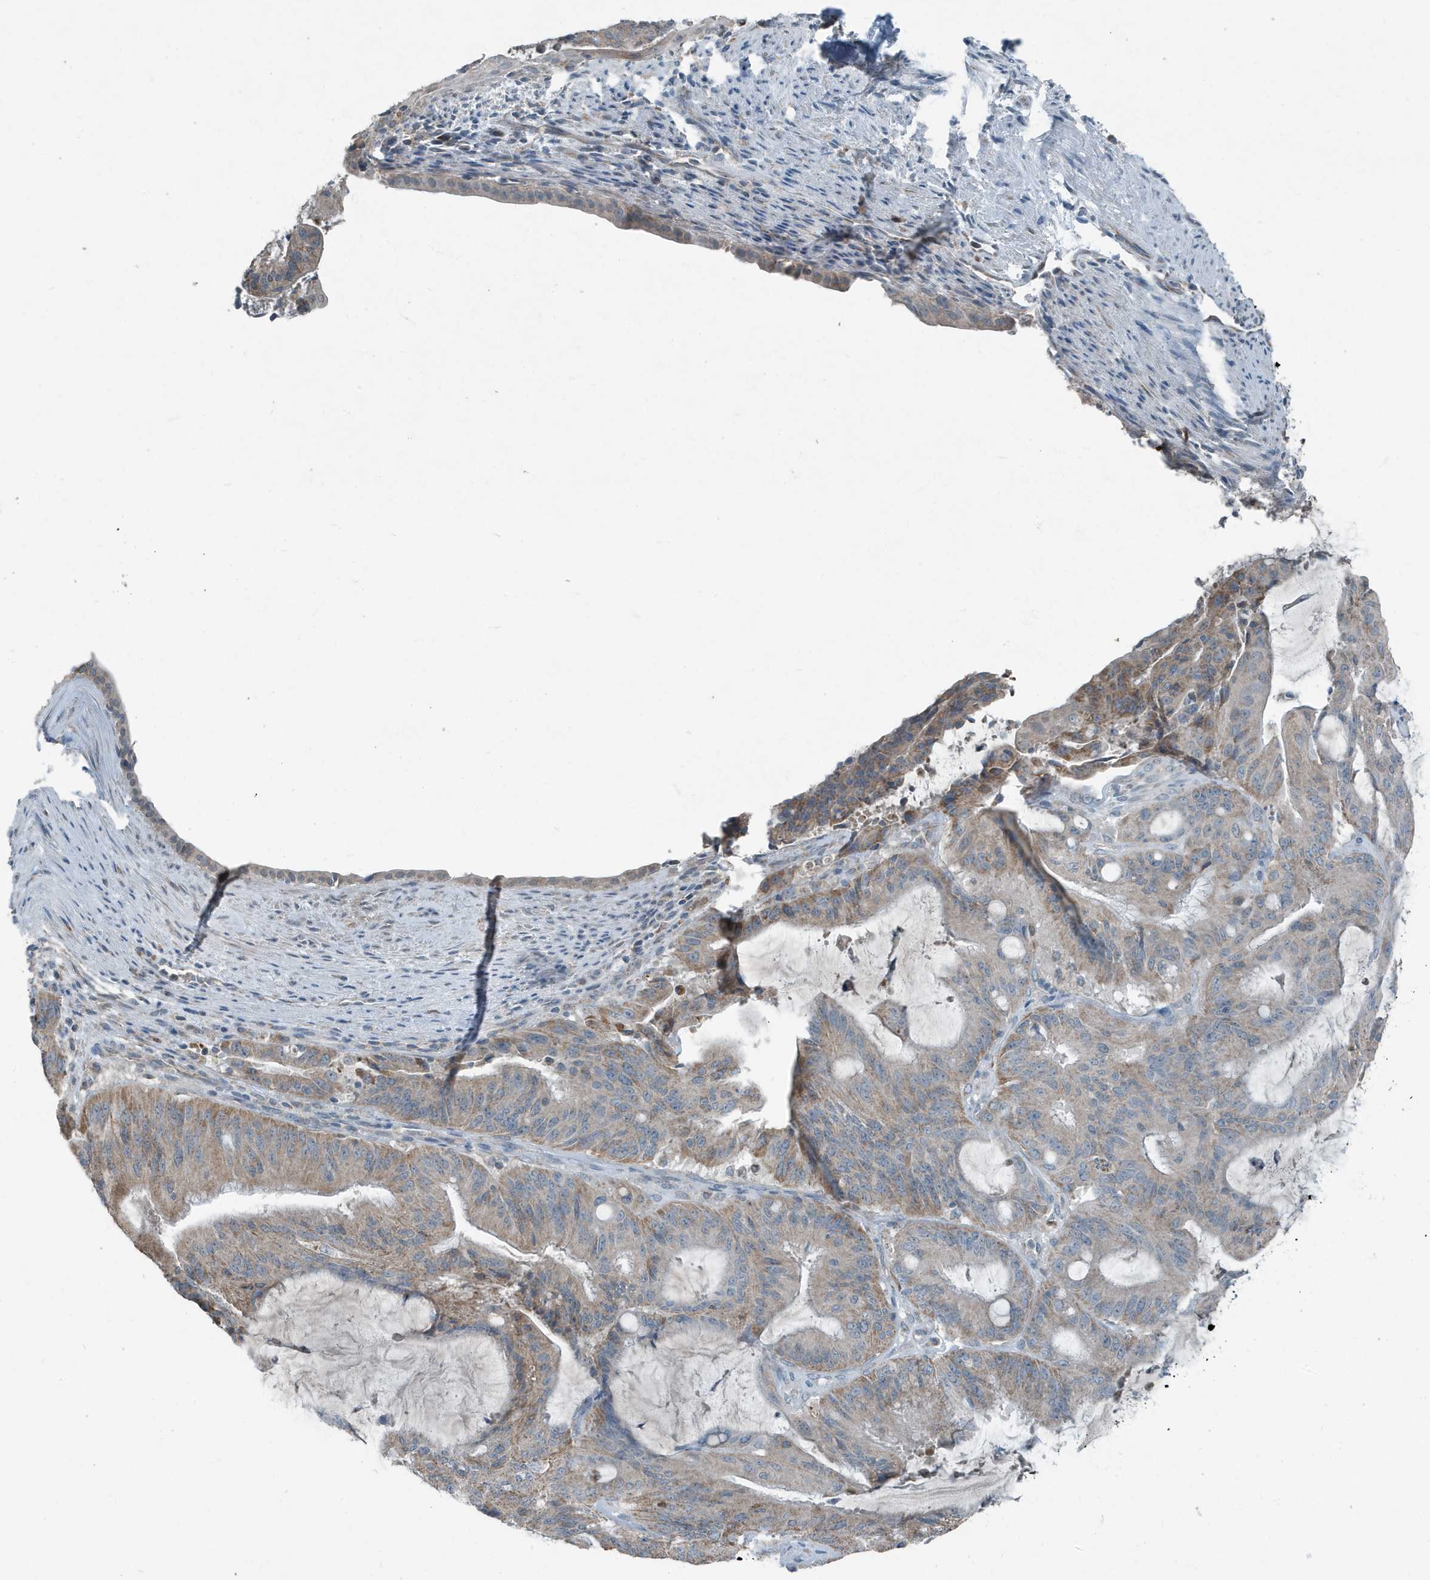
{"staining": {"intensity": "moderate", "quantity": "25%-75%", "location": "cytoplasmic/membranous"}, "tissue": "liver cancer", "cell_type": "Tumor cells", "image_type": "cancer", "snomed": [{"axis": "morphology", "description": "Normal tissue, NOS"}, {"axis": "morphology", "description": "Cholangiocarcinoma"}, {"axis": "topography", "description": "Liver"}, {"axis": "topography", "description": "Peripheral nerve tissue"}], "caption": "The immunohistochemical stain highlights moderate cytoplasmic/membranous staining in tumor cells of liver cancer (cholangiocarcinoma) tissue.", "gene": "MT-CYB", "patient": {"sex": "female", "age": 73}}